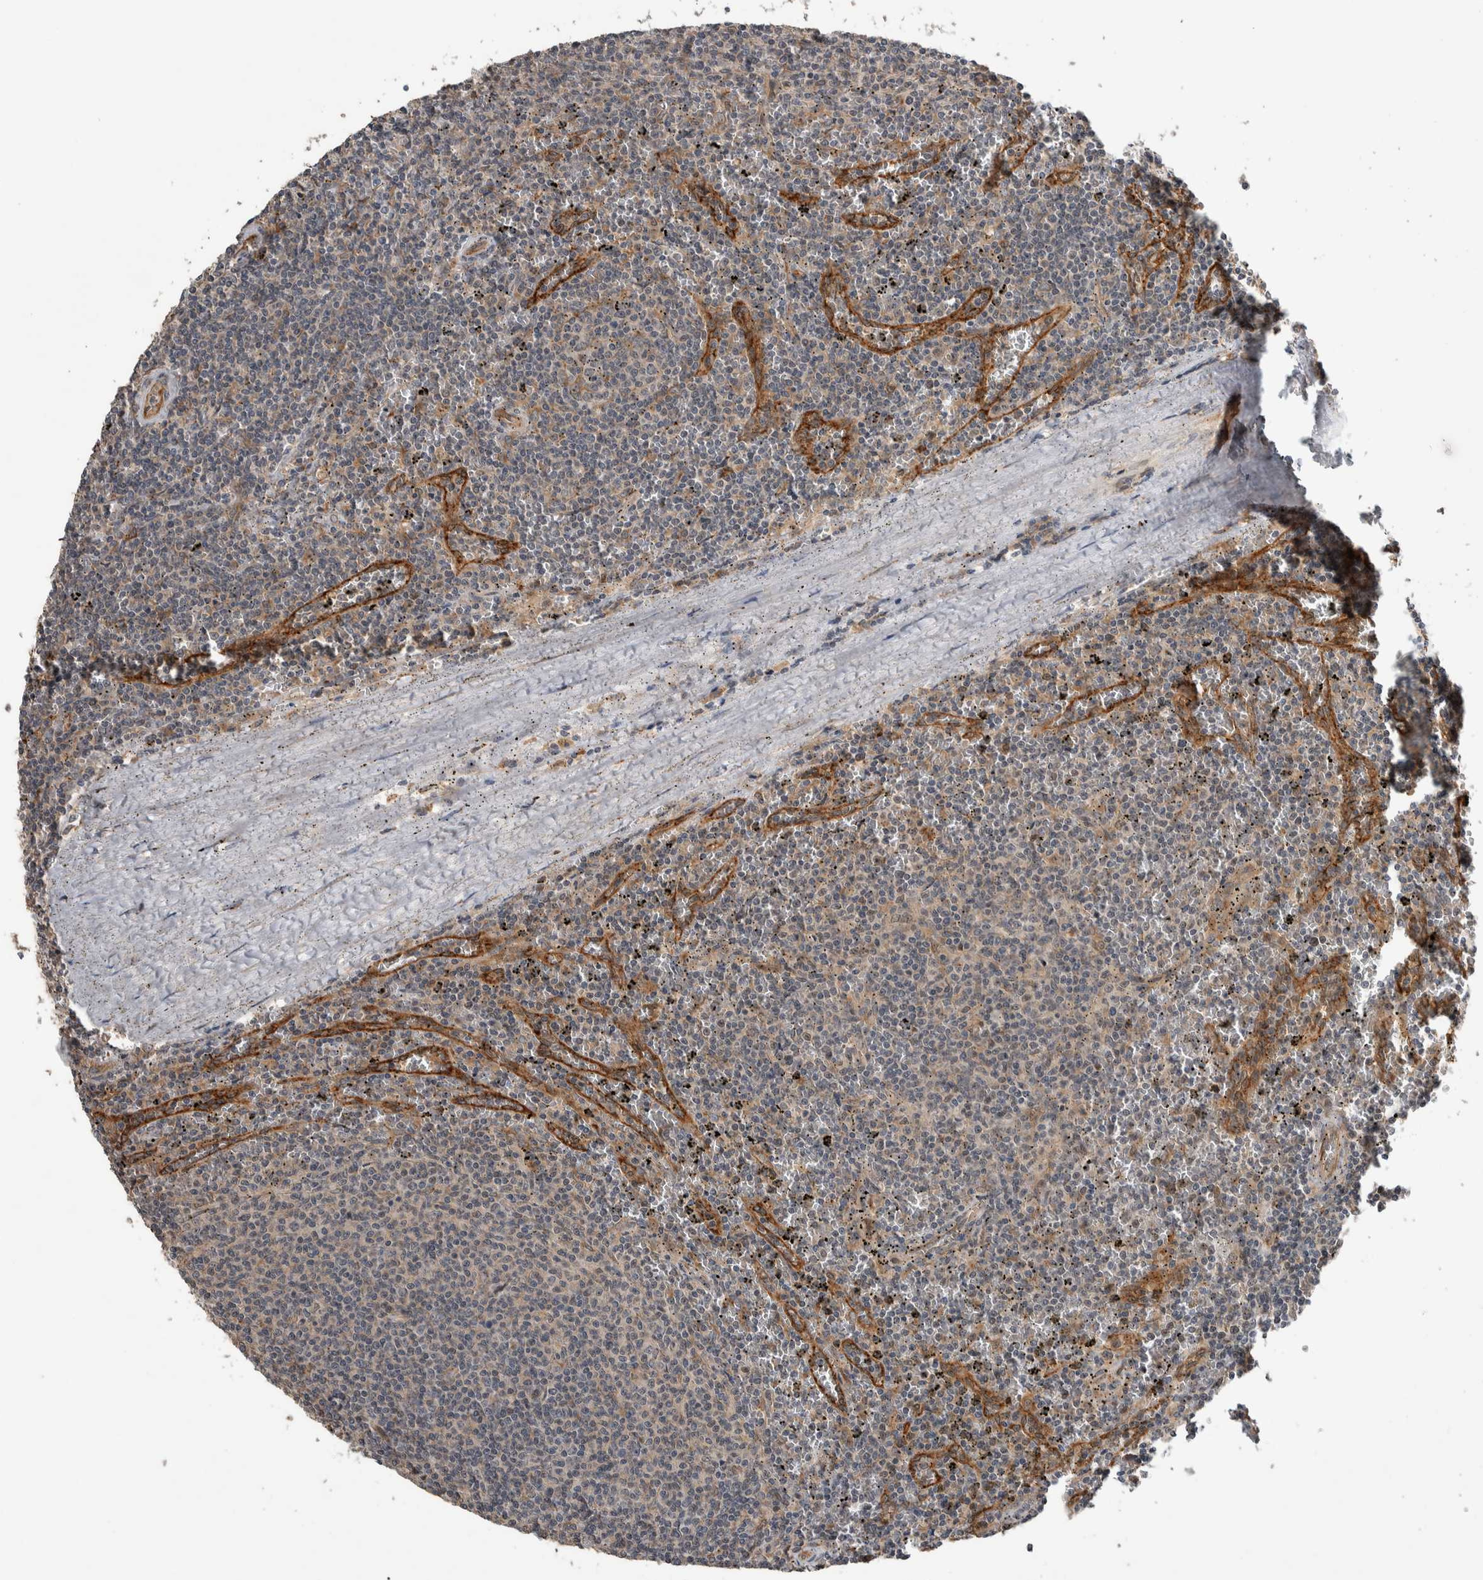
{"staining": {"intensity": "negative", "quantity": "none", "location": "none"}, "tissue": "lymphoma", "cell_type": "Tumor cells", "image_type": "cancer", "snomed": [{"axis": "morphology", "description": "Malignant lymphoma, non-Hodgkin's type, Low grade"}, {"axis": "topography", "description": "Spleen"}], "caption": "DAB immunohistochemical staining of lymphoma shows no significant expression in tumor cells. Nuclei are stained in blue.", "gene": "PRDM4", "patient": {"sex": "female", "age": 50}}